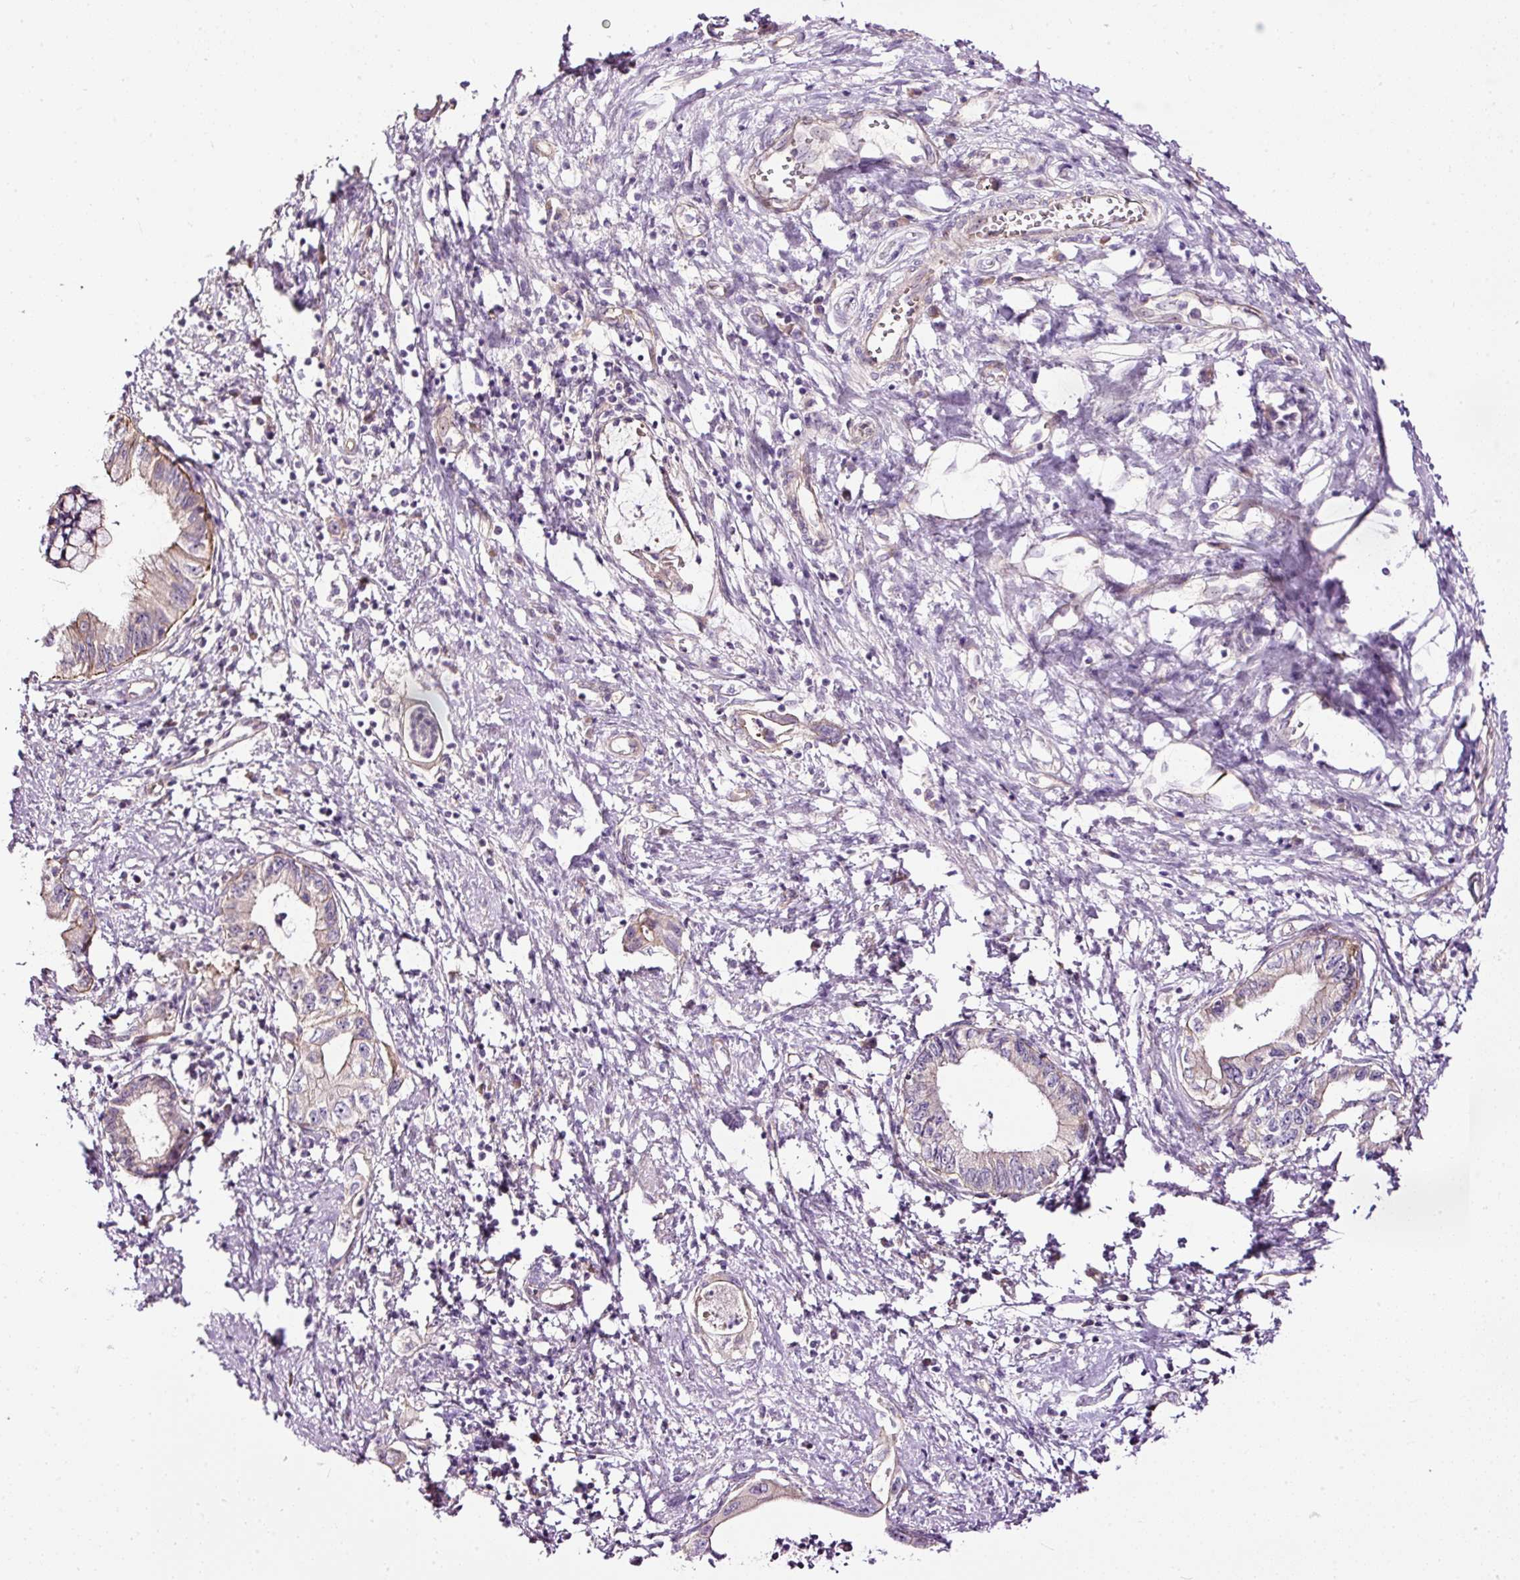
{"staining": {"intensity": "weak", "quantity": "25%-75%", "location": "cytoplasmic/membranous"}, "tissue": "pancreatic cancer", "cell_type": "Tumor cells", "image_type": "cancer", "snomed": [{"axis": "morphology", "description": "Adenocarcinoma, NOS"}, {"axis": "topography", "description": "Pancreas"}], "caption": "Protein staining exhibits weak cytoplasmic/membranous staining in about 25%-75% of tumor cells in adenocarcinoma (pancreatic). Immunohistochemistry (ihc) stains the protein in brown and the nuclei are stained blue.", "gene": "USHBP1", "patient": {"sex": "female", "age": 73}}